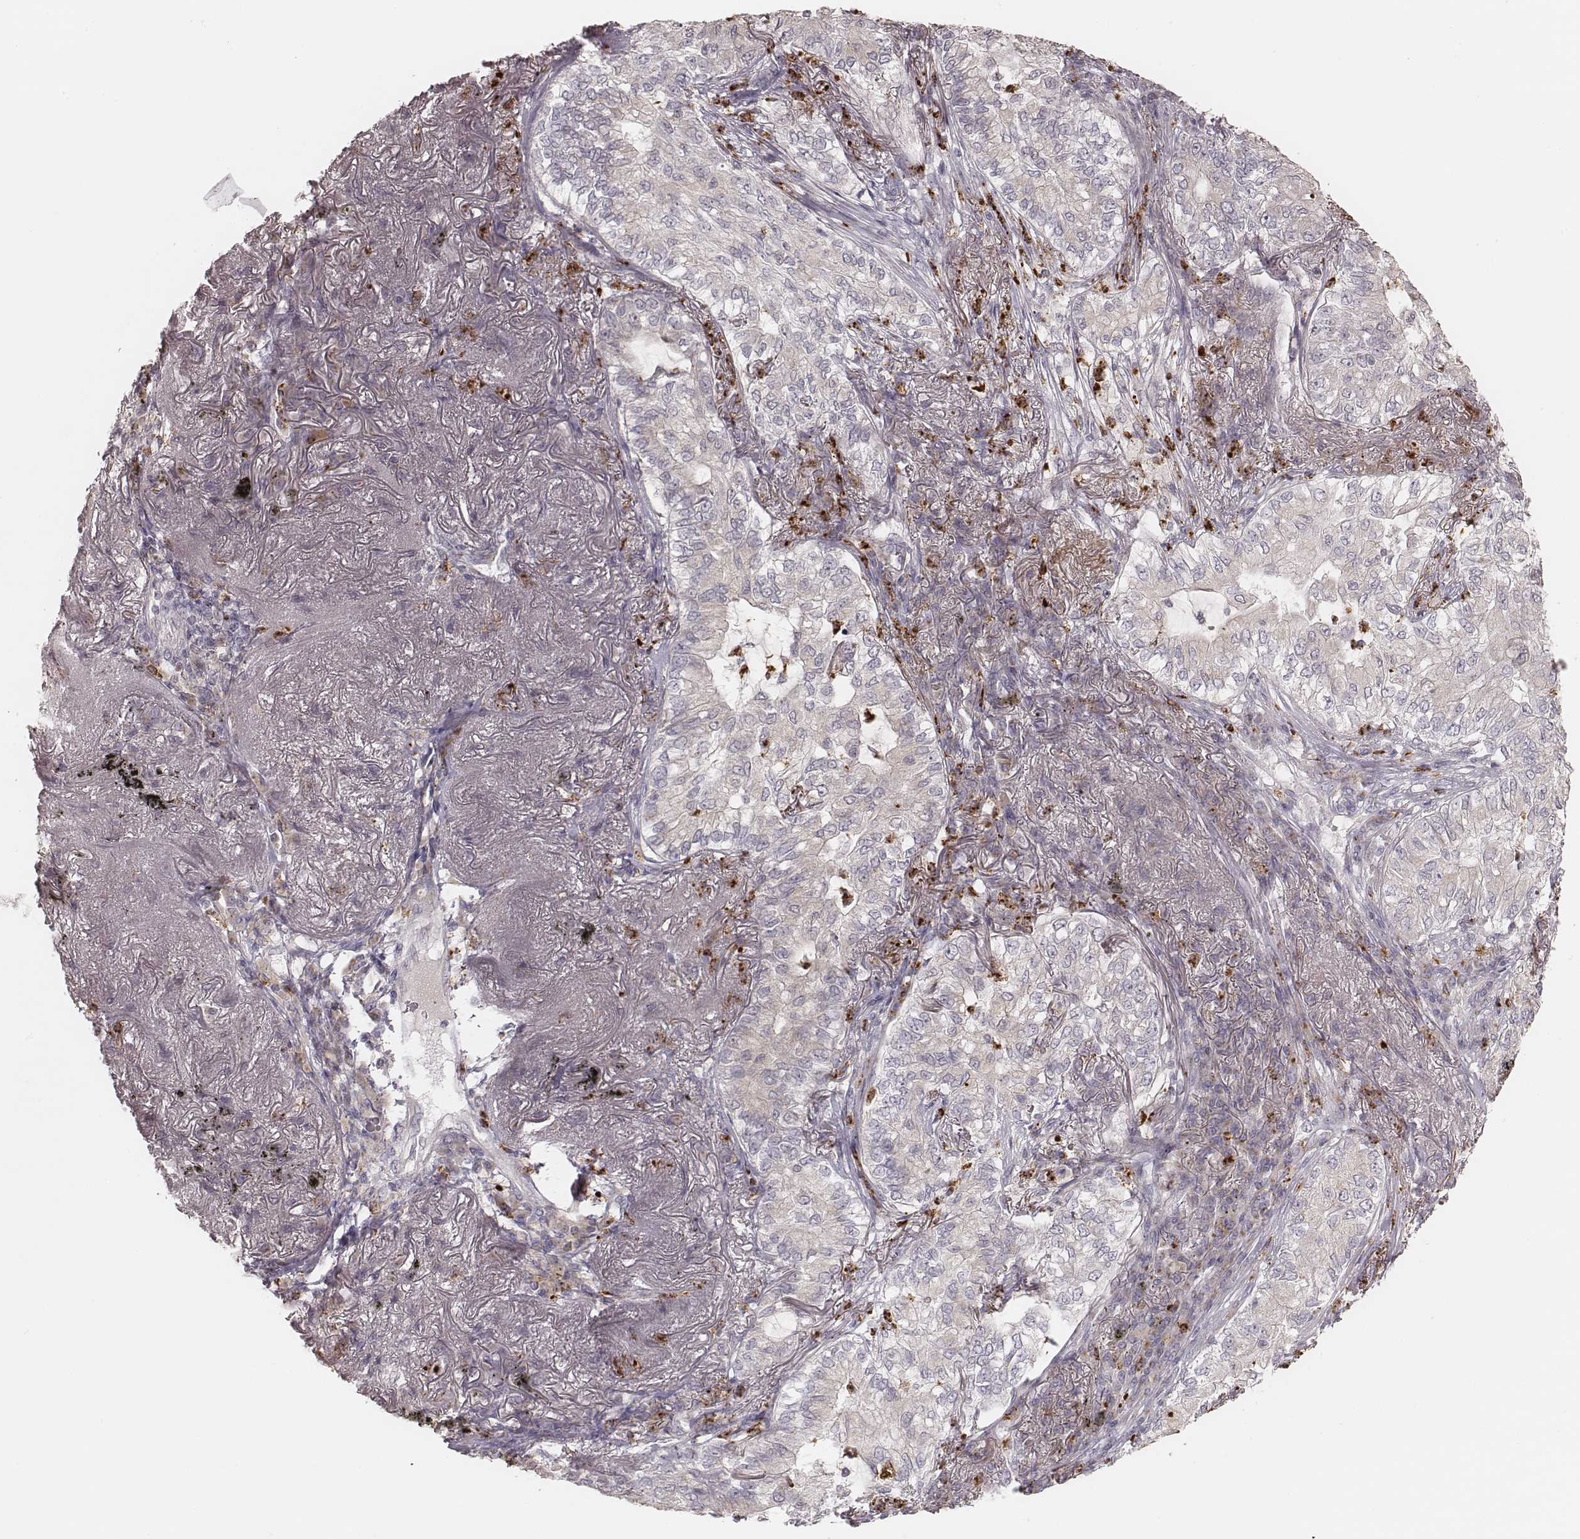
{"staining": {"intensity": "negative", "quantity": "none", "location": "none"}, "tissue": "lung cancer", "cell_type": "Tumor cells", "image_type": "cancer", "snomed": [{"axis": "morphology", "description": "Adenocarcinoma, NOS"}, {"axis": "topography", "description": "Lung"}], "caption": "This is an IHC micrograph of human lung cancer. There is no staining in tumor cells.", "gene": "ABCA7", "patient": {"sex": "female", "age": 73}}